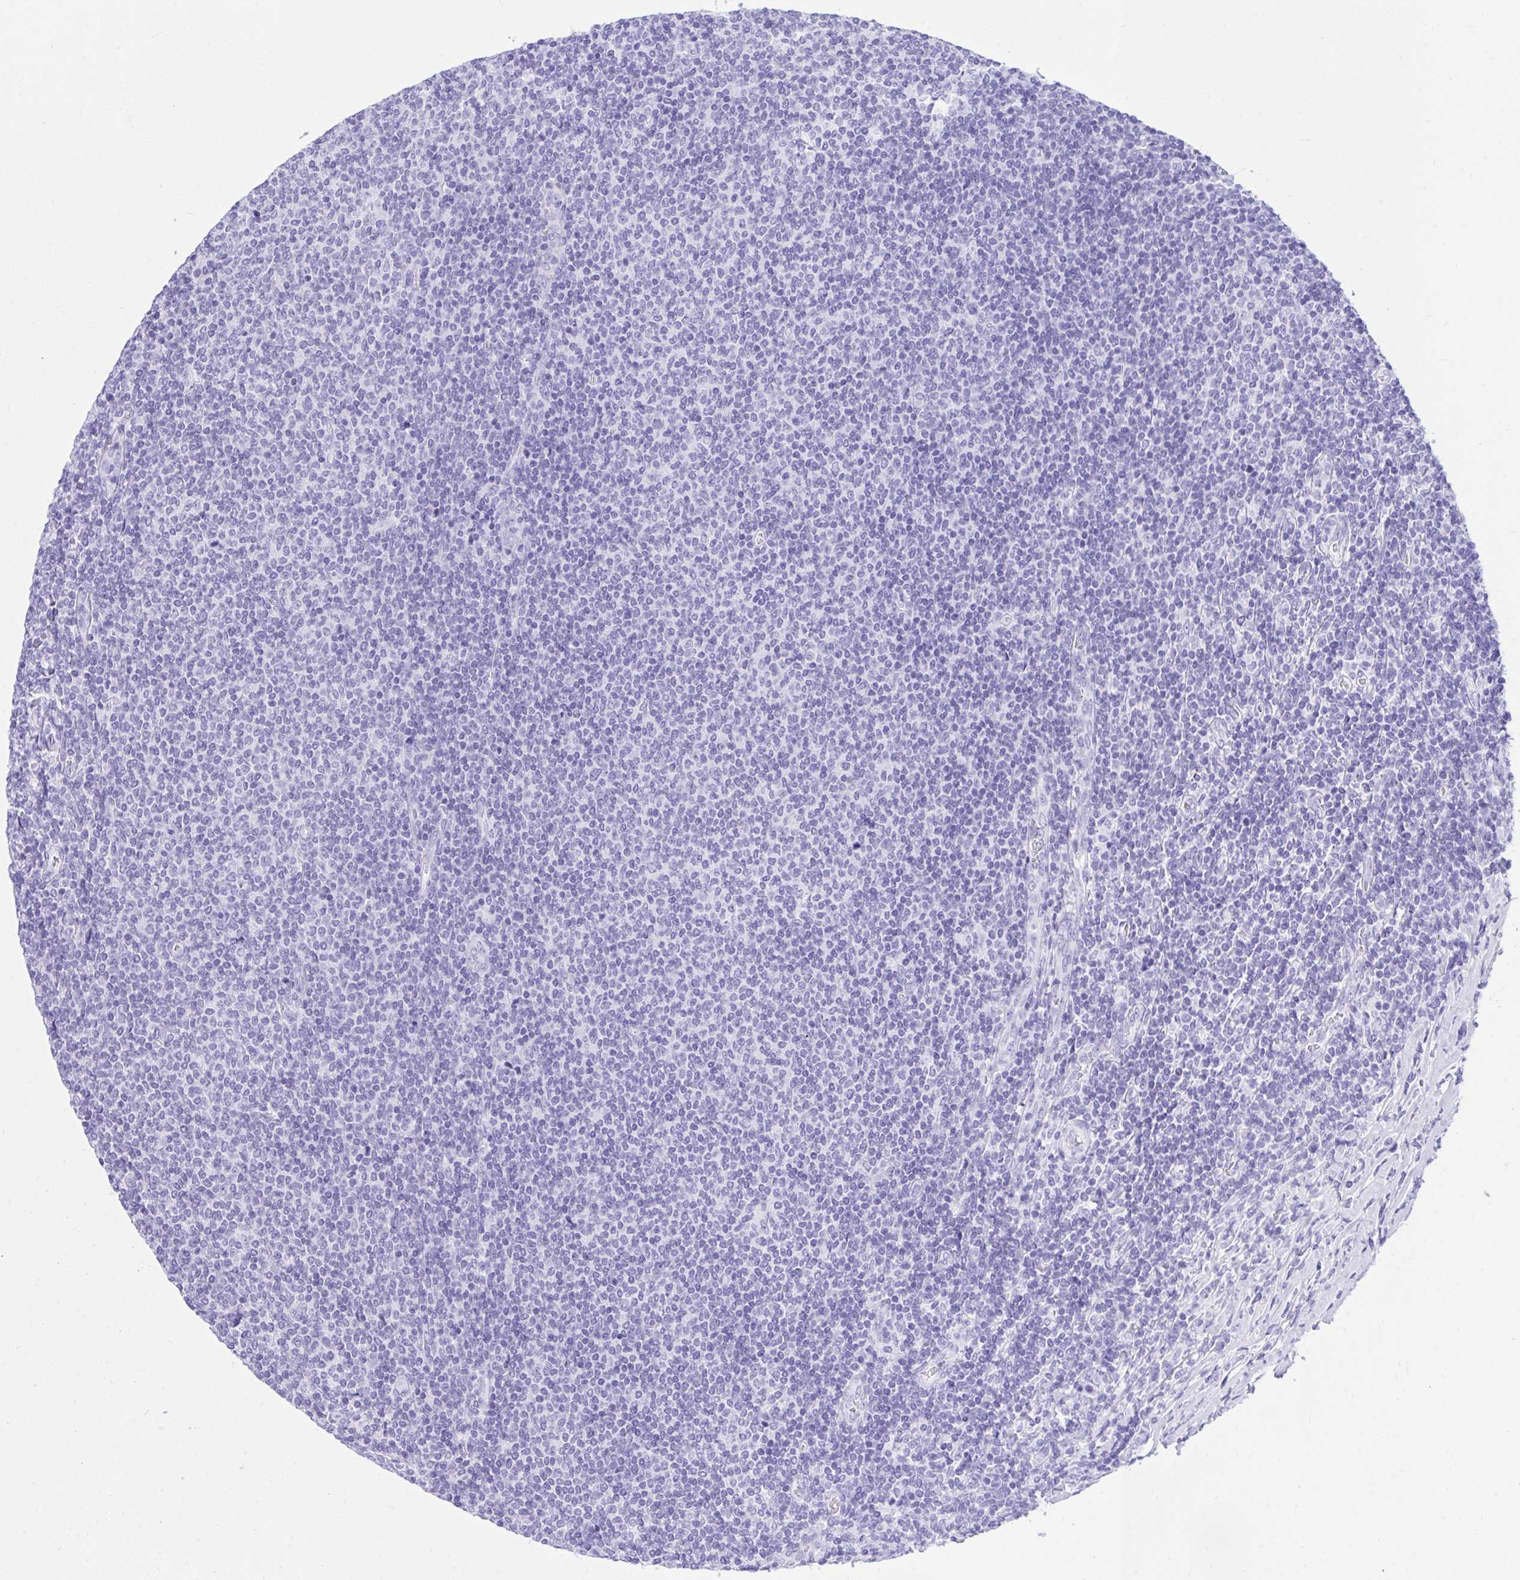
{"staining": {"intensity": "negative", "quantity": "none", "location": "none"}, "tissue": "lymphoma", "cell_type": "Tumor cells", "image_type": "cancer", "snomed": [{"axis": "morphology", "description": "Malignant lymphoma, non-Hodgkin's type, Low grade"}, {"axis": "topography", "description": "Lymph node"}], "caption": "There is no significant staining in tumor cells of lymphoma.", "gene": "TLN2", "patient": {"sex": "male", "age": 52}}